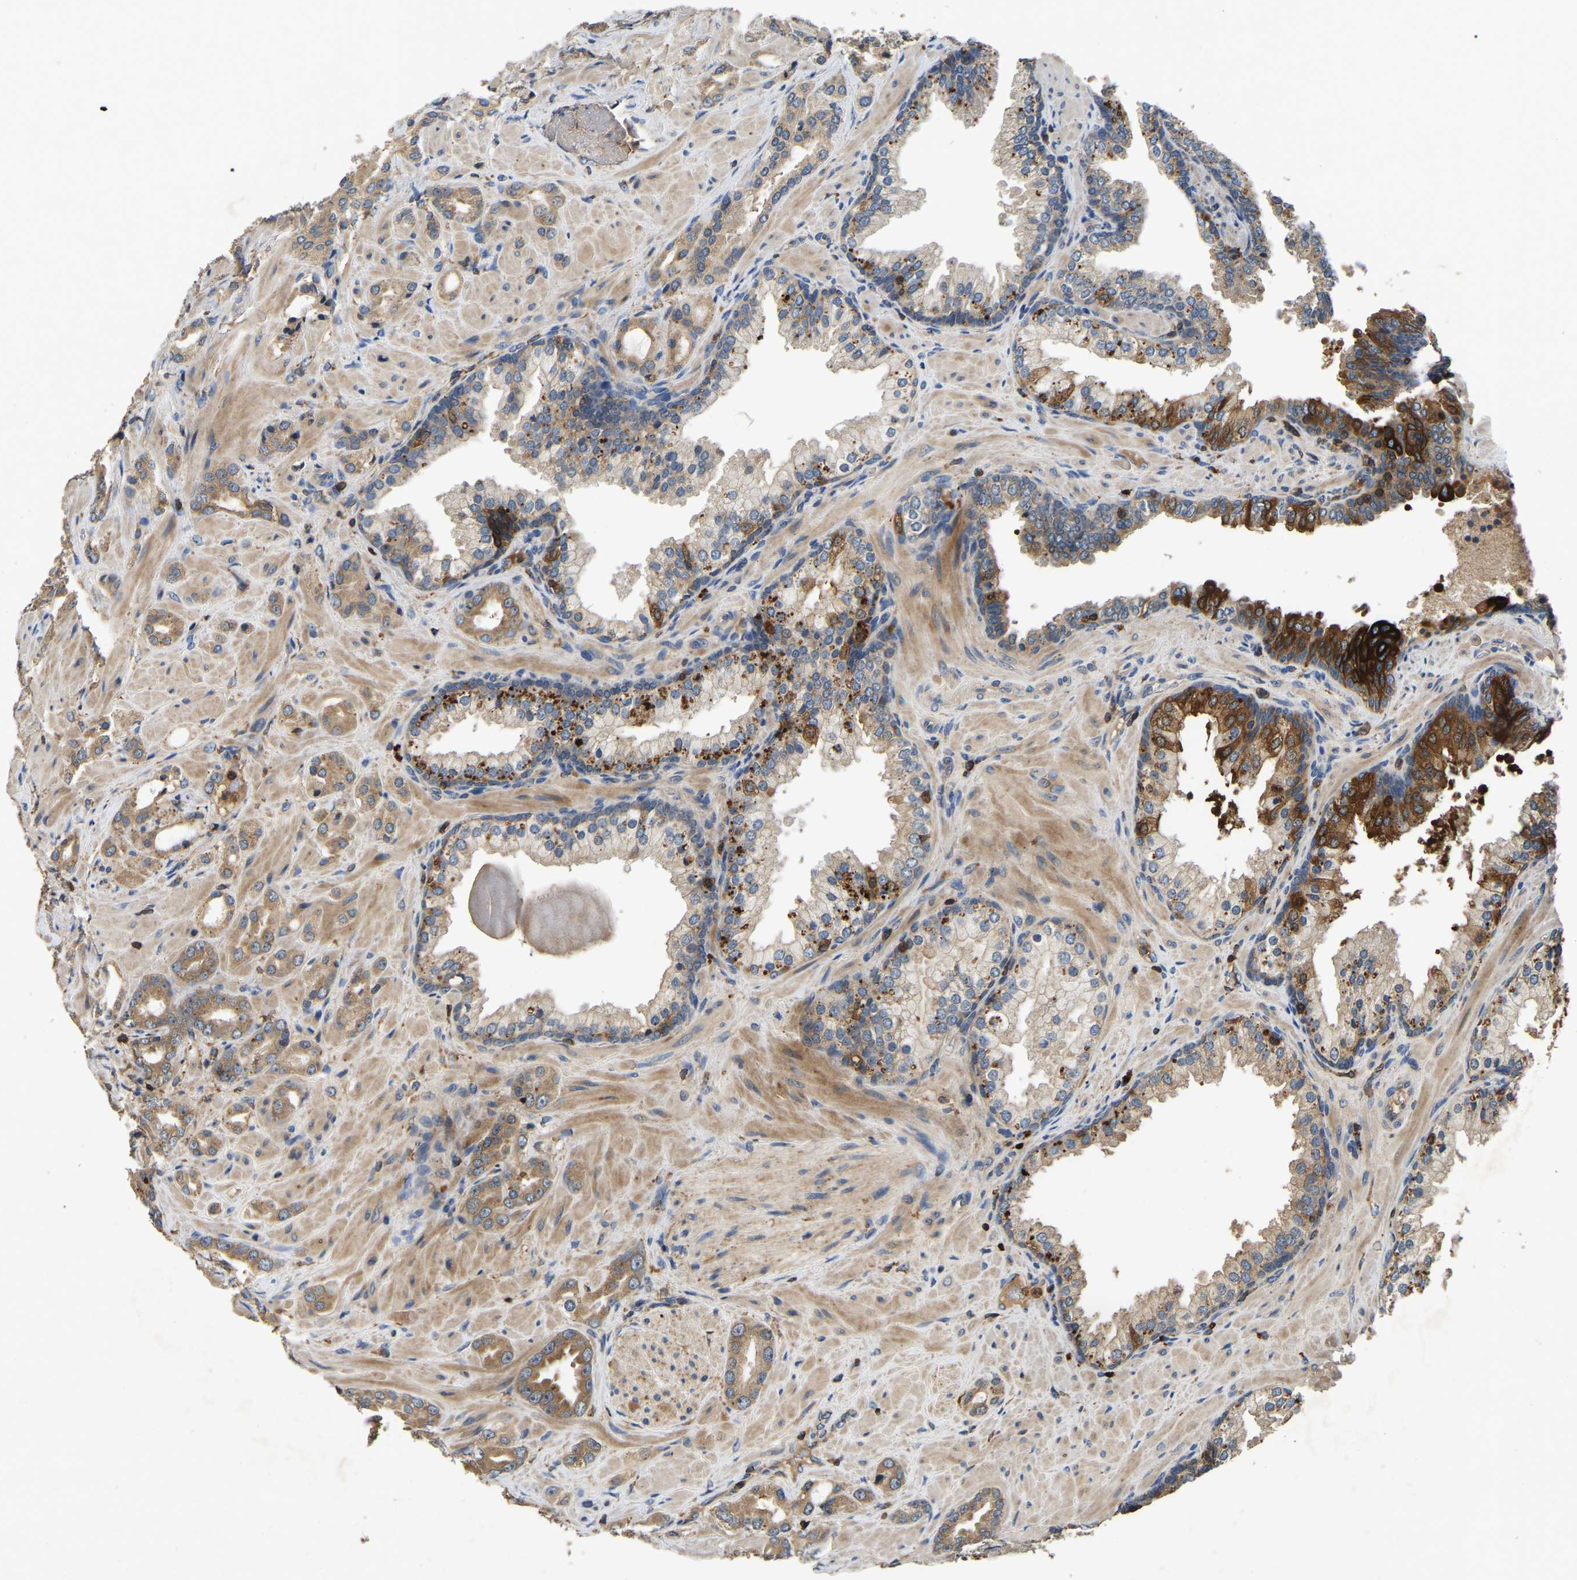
{"staining": {"intensity": "strong", "quantity": "25%-75%", "location": "cytoplasmic/membranous"}, "tissue": "prostate cancer", "cell_type": "Tumor cells", "image_type": "cancer", "snomed": [{"axis": "morphology", "description": "Adenocarcinoma, High grade"}, {"axis": "topography", "description": "Prostate"}], "caption": "An immunohistochemistry micrograph of tumor tissue is shown. Protein staining in brown labels strong cytoplasmic/membranous positivity in prostate cancer within tumor cells. The staining is performed using DAB (3,3'-diaminobenzidine) brown chromogen to label protein expression. The nuclei are counter-stained blue using hematoxylin.", "gene": "SMPD2", "patient": {"sex": "male", "age": 64}}